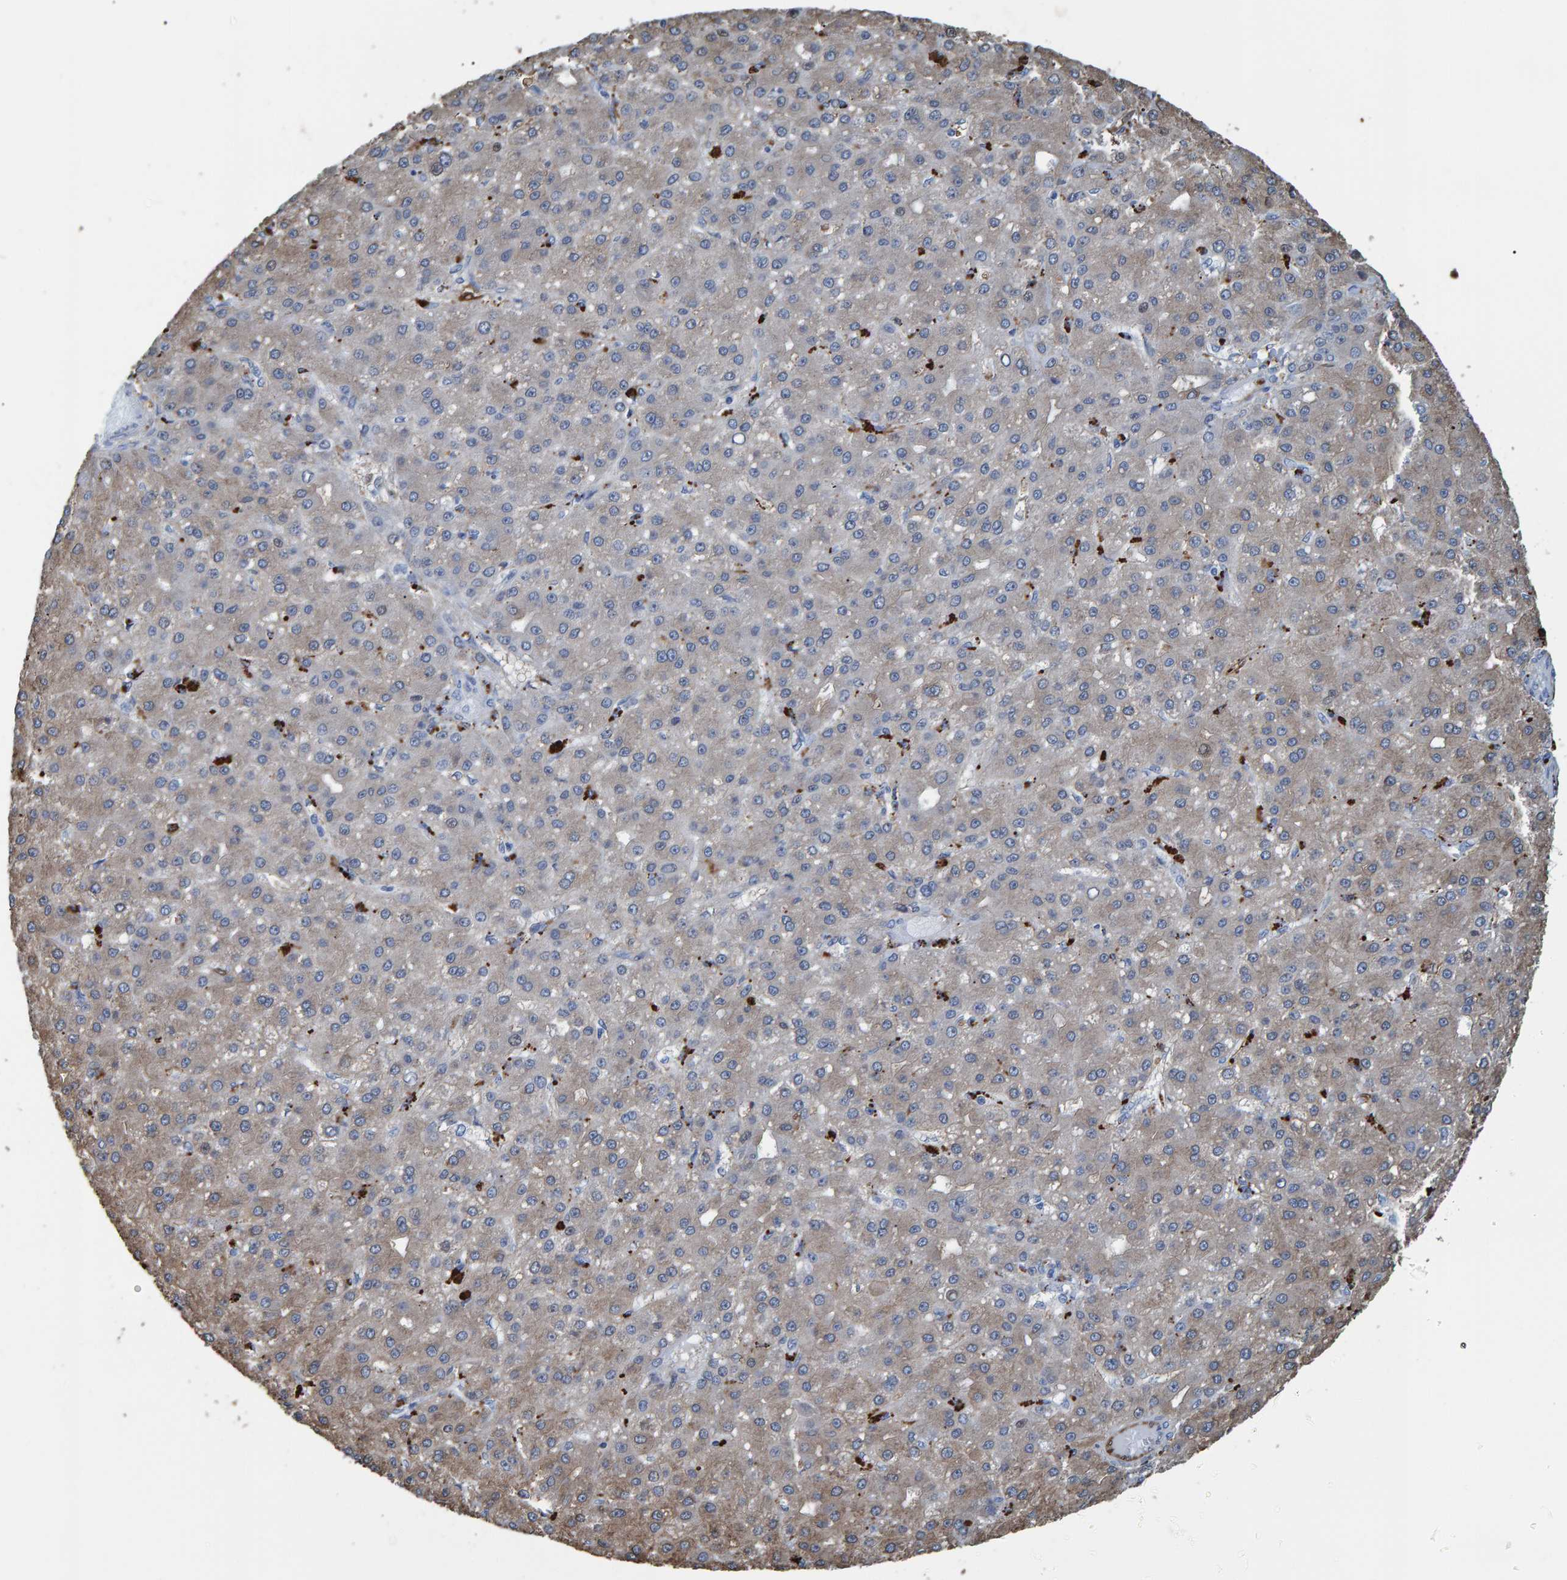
{"staining": {"intensity": "negative", "quantity": "none", "location": "none"}, "tissue": "liver cancer", "cell_type": "Tumor cells", "image_type": "cancer", "snomed": [{"axis": "morphology", "description": "Carcinoma, Hepatocellular, NOS"}, {"axis": "topography", "description": "Liver"}], "caption": "A high-resolution histopathology image shows immunohistochemistry staining of liver hepatocellular carcinoma, which displays no significant positivity in tumor cells.", "gene": "IDO1", "patient": {"sex": "male", "age": 67}}